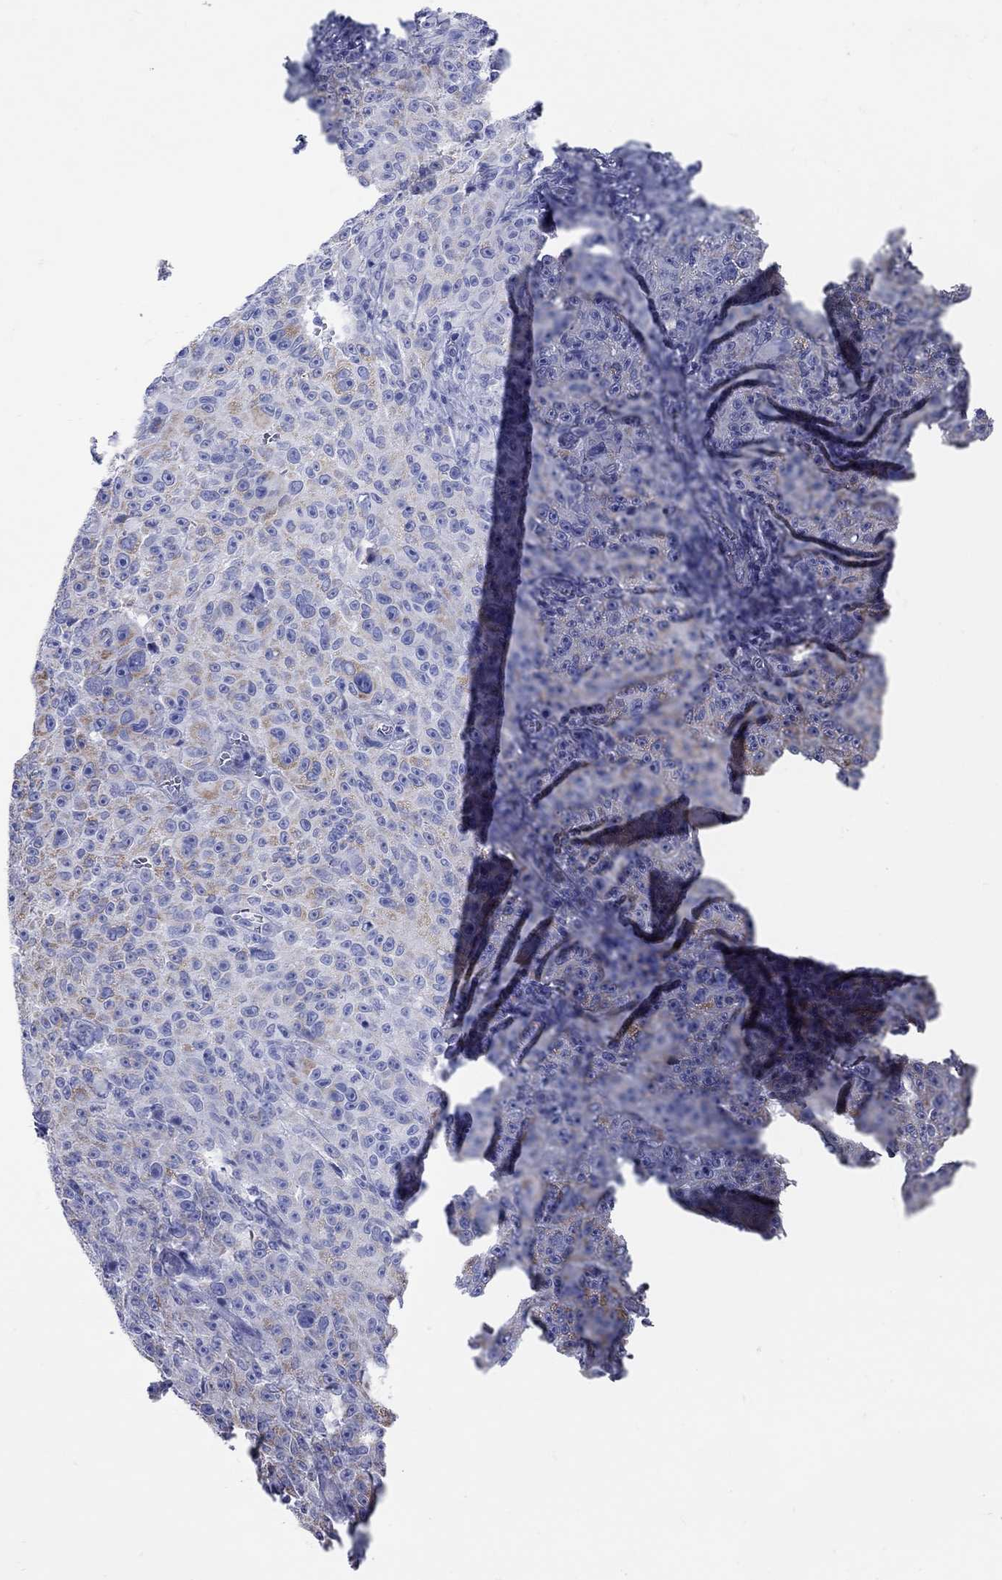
{"staining": {"intensity": "moderate", "quantity": "<25%", "location": "cytoplasmic/membranous"}, "tissue": "melanoma", "cell_type": "Tumor cells", "image_type": "cancer", "snomed": [{"axis": "morphology", "description": "Malignant melanoma, NOS"}, {"axis": "topography", "description": "Skin"}], "caption": "Immunohistochemical staining of human melanoma shows low levels of moderate cytoplasmic/membranous positivity in about <25% of tumor cells.", "gene": "PDZD3", "patient": {"sex": "female", "age": 82}}